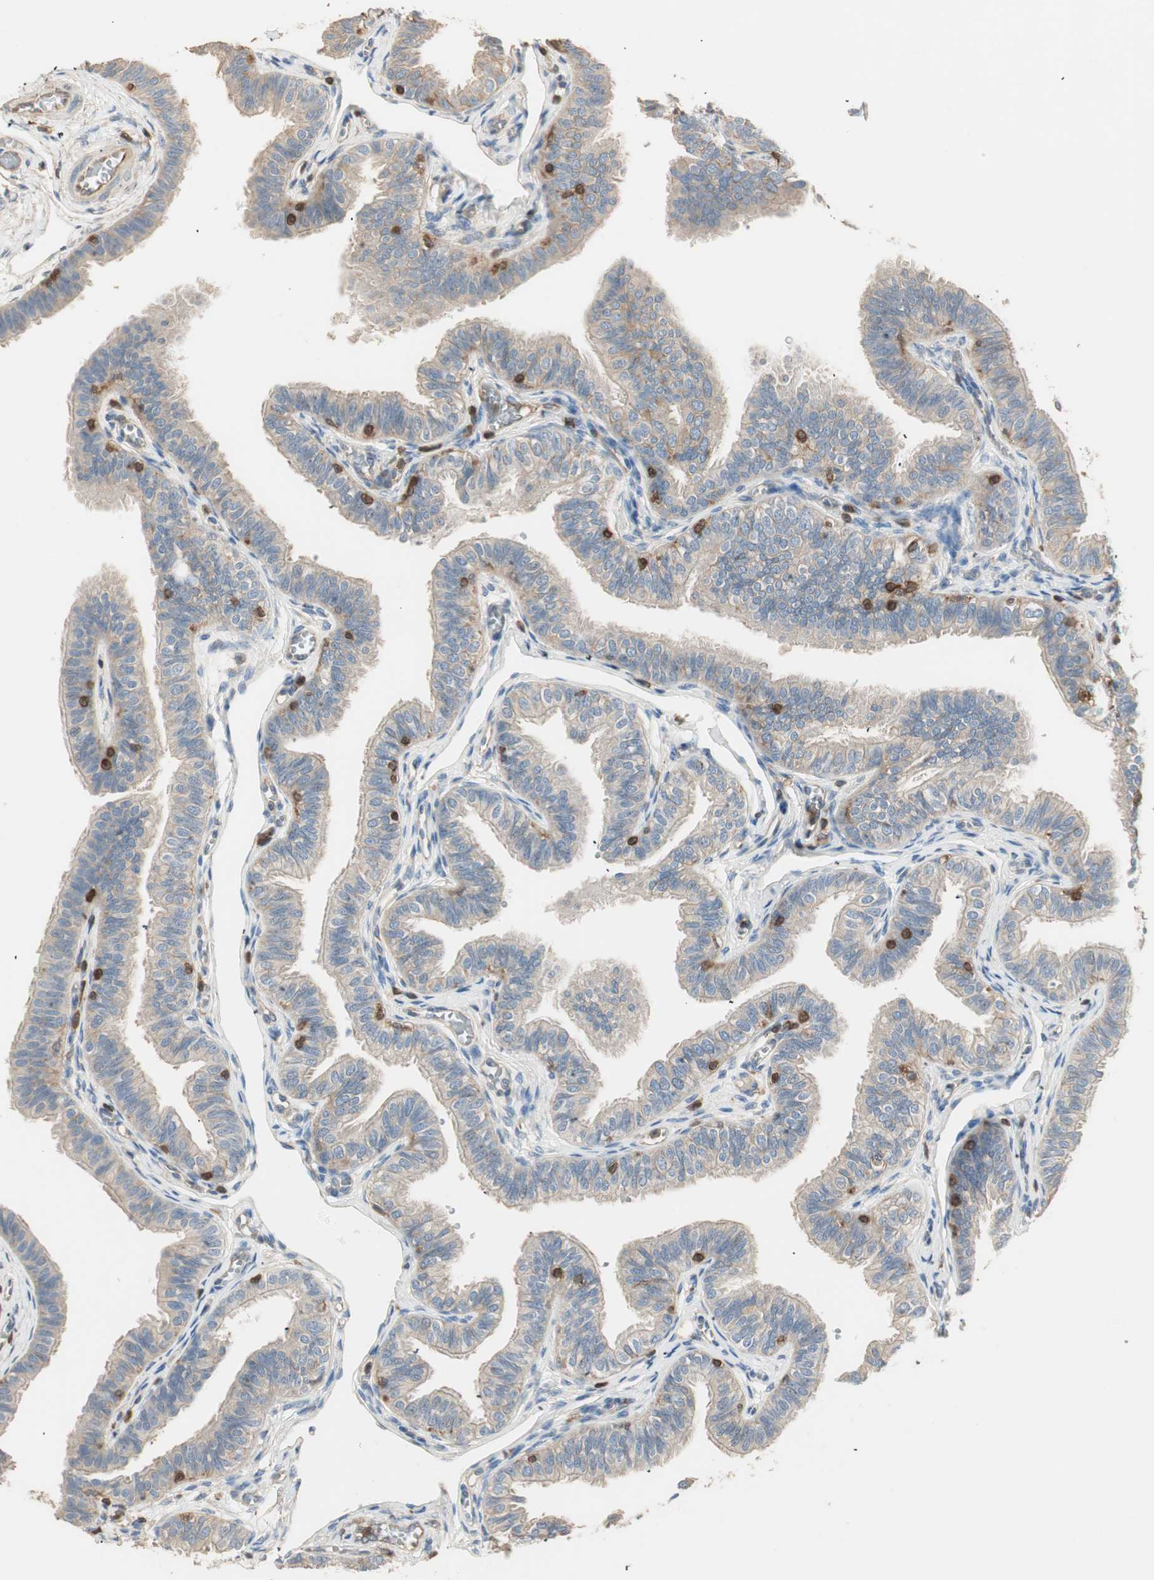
{"staining": {"intensity": "weak", "quantity": ">75%", "location": "cytoplasmic/membranous"}, "tissue": "fallopian tube", "cell_type": "Glandular cells", "image_type": "normal", "snomed": [{"axis": "morphology", "description": "Normal tissue, NOS"}, {"axis": "morphology", "description": "Dermoid, NOS"}, {"axis": "topography", "description": "Fallopian tube"}], "caption": "Immunohistochemistry (IHC) photomicrograph of normal human fallopian tube stained for a protein (brown), which shows low levels of weak cytoplasmic/membranous staining in about >75% of glandular cells.", "gene": "CRLF3", "patient": {"sex": "female", "age": 33}}